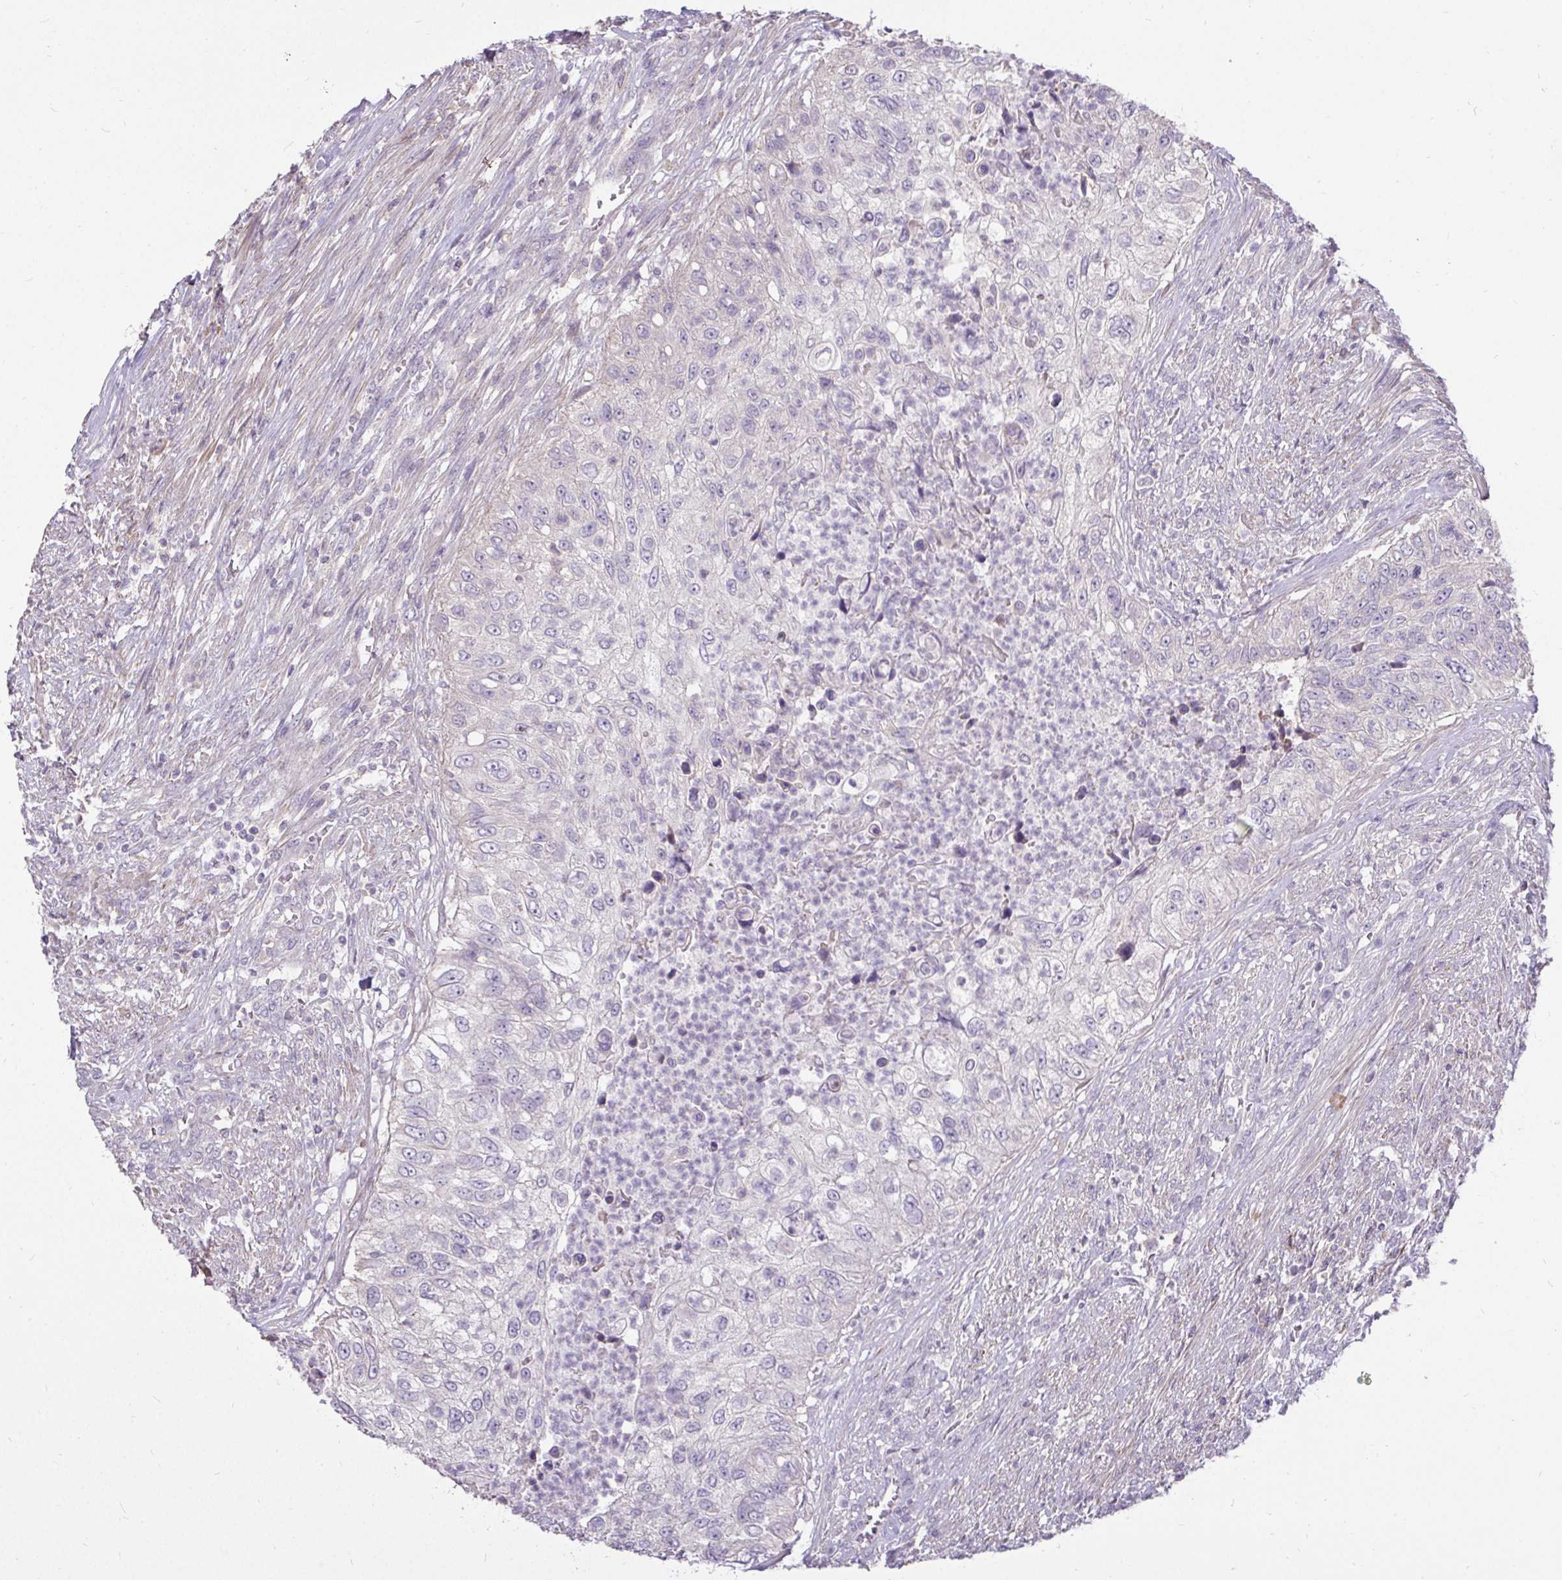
{"staining": {"intensity": "negative", "quantity": "none", "location": "none"}, "tissue": "urothelial cancer", "cell_type": "Tumor cells", "image_type": "cancer", "snomed": [{"axis": "morphology", "description": "Urothelial carcinoma, High grade"}, {"axis": "topography", "description": "Urinary bladder"}], "caption": "This is an immunohistochemistry (IHC) micrograph of human urothelial cancer. There is no staining in tumor cells.", "gene": "STRIP1", "patient": {"sex": "female", "age": 60}}